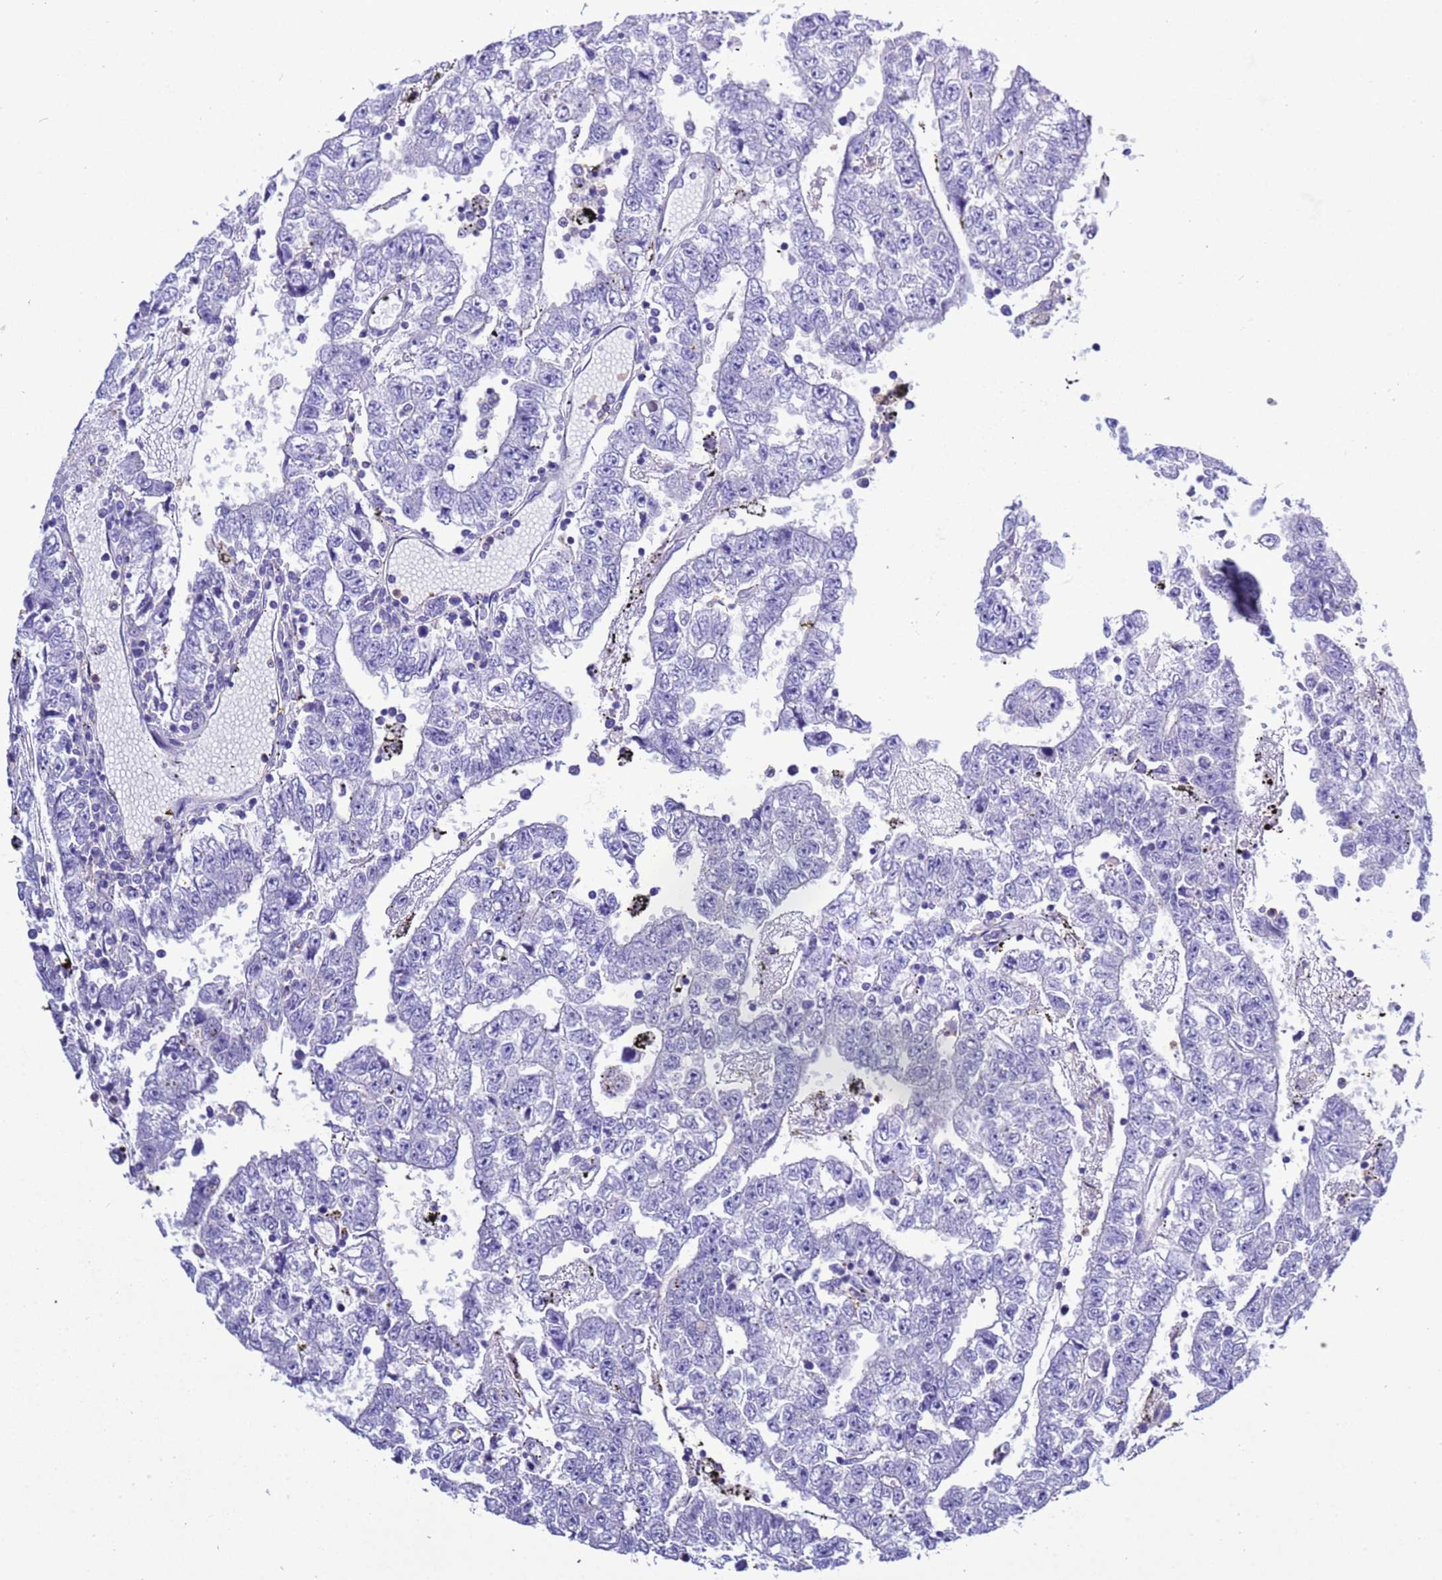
{"staining": {"intensity": "negative", "quantity": "none", "location": "none"}, "tissue": "testis cancer", "cell_type": "Tumor cells", "image_type": "cancer", "snomed": [{"axis": "morphology", "description": "Carcinoma, Embryonal, NOS"}, {"axis": "topography", "description": "Testis"}], "caption": "Immunohistochemical staining of embryonal carcinoma (testis) shows no significant staining in tumor cells.", "gene": "KICS2", "patient": {"sex": "male", "age": 25}}